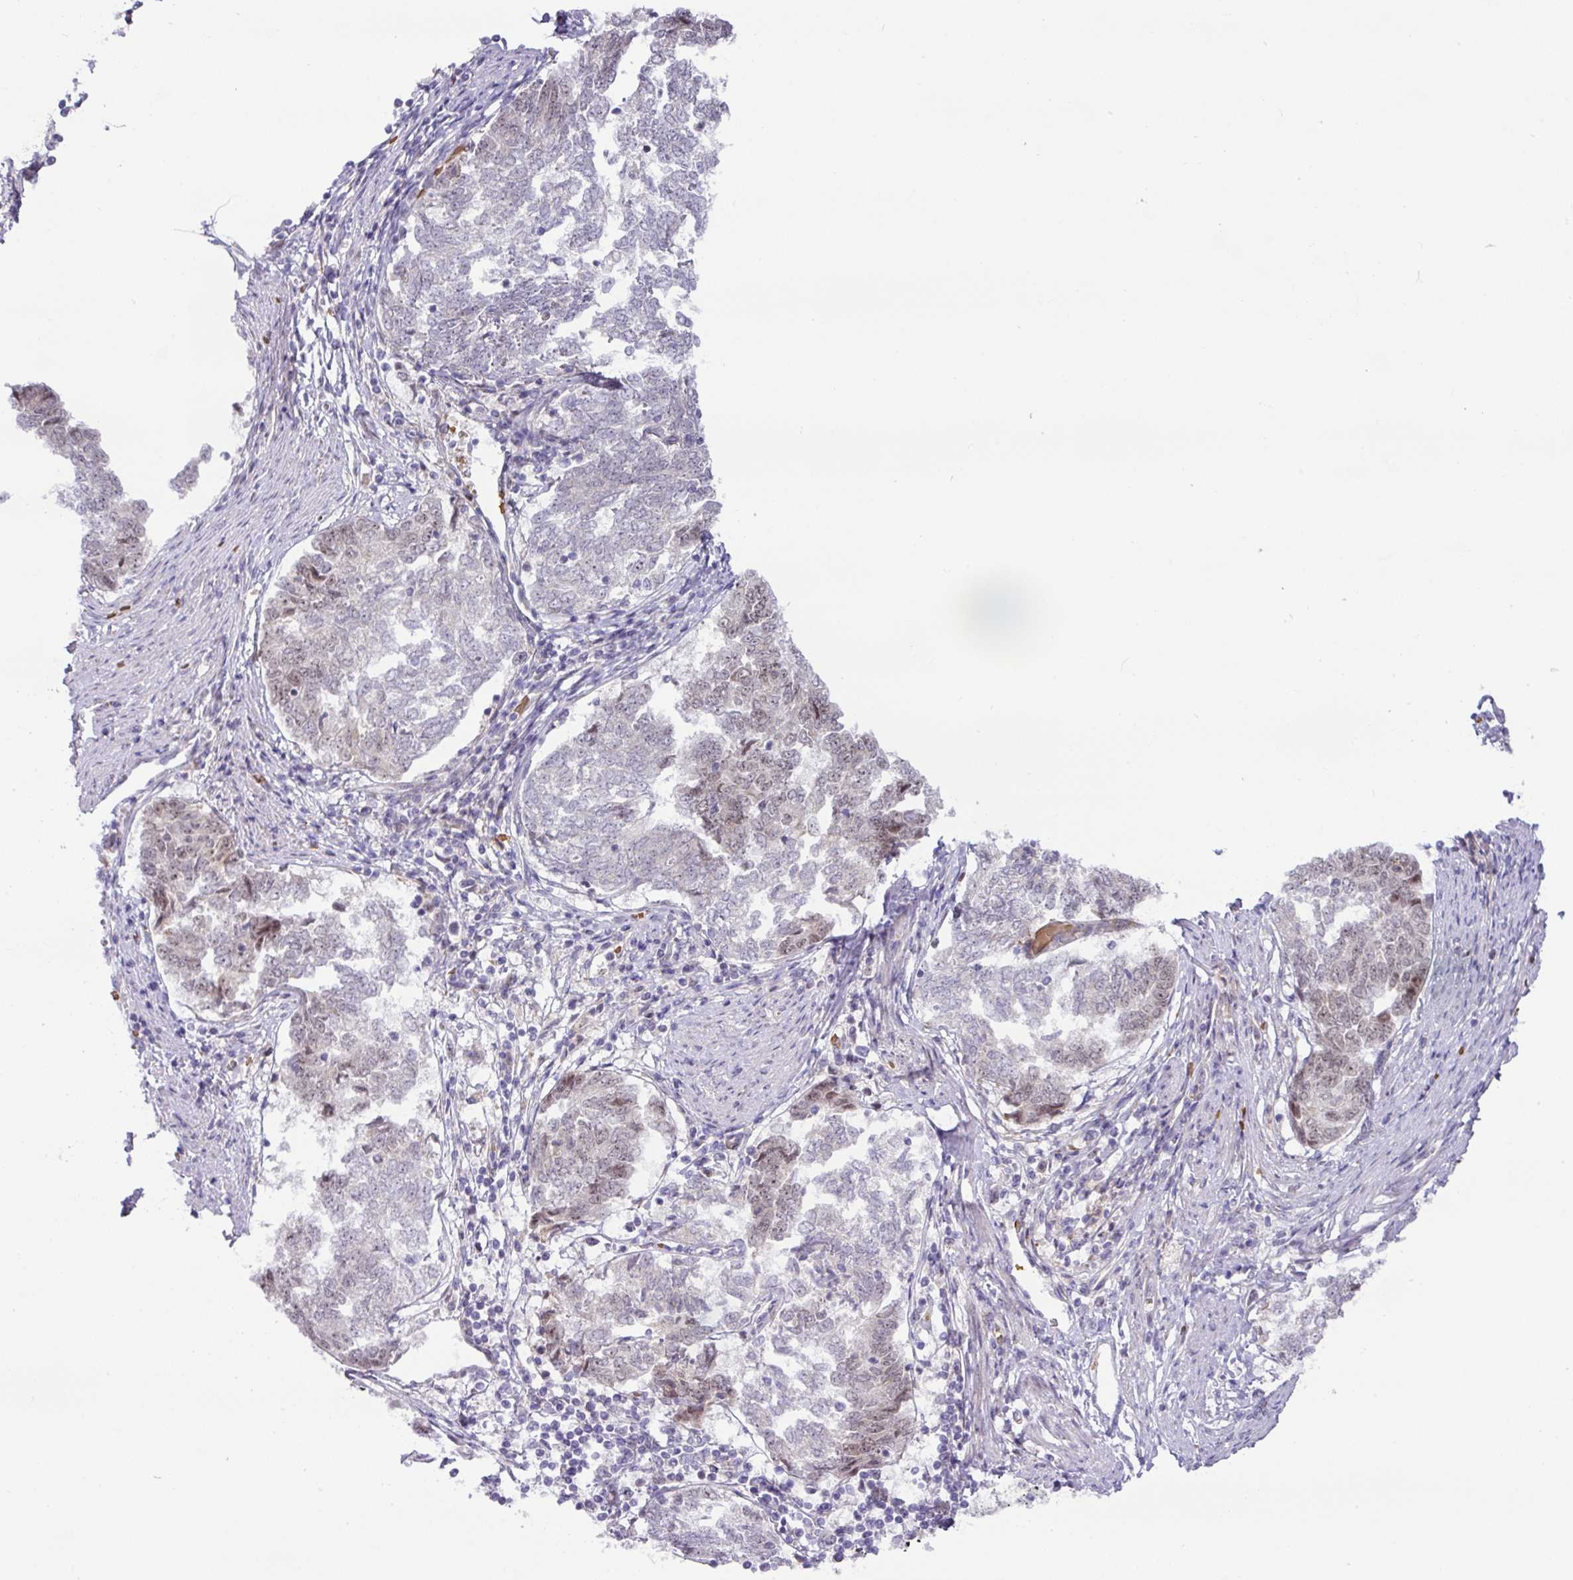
{"staining": {"intensity": "moderate", "quantity": "<25%", "location": "nuclear"}, "tissue": "endometrial cancer", "cell_type": "Tumor cells", "image_type": "cancer", "snomed": [{"axis": "morphology", "description": "Adenocarcinoma, NOS"}, {"axis": "topography", "description": "Endometrium"}], "caption": "High-magnification brightfield microscopy of endometrial cancer (adenocarcinoma) stained with DAB (brown) and counterstained with hematoxylin (blue). tumor cells exhibit moderate nuclear expression is seen in approximately<25% of cells.", "gene": "PARP2", "patient": {"sex": "female", "age": 80}}